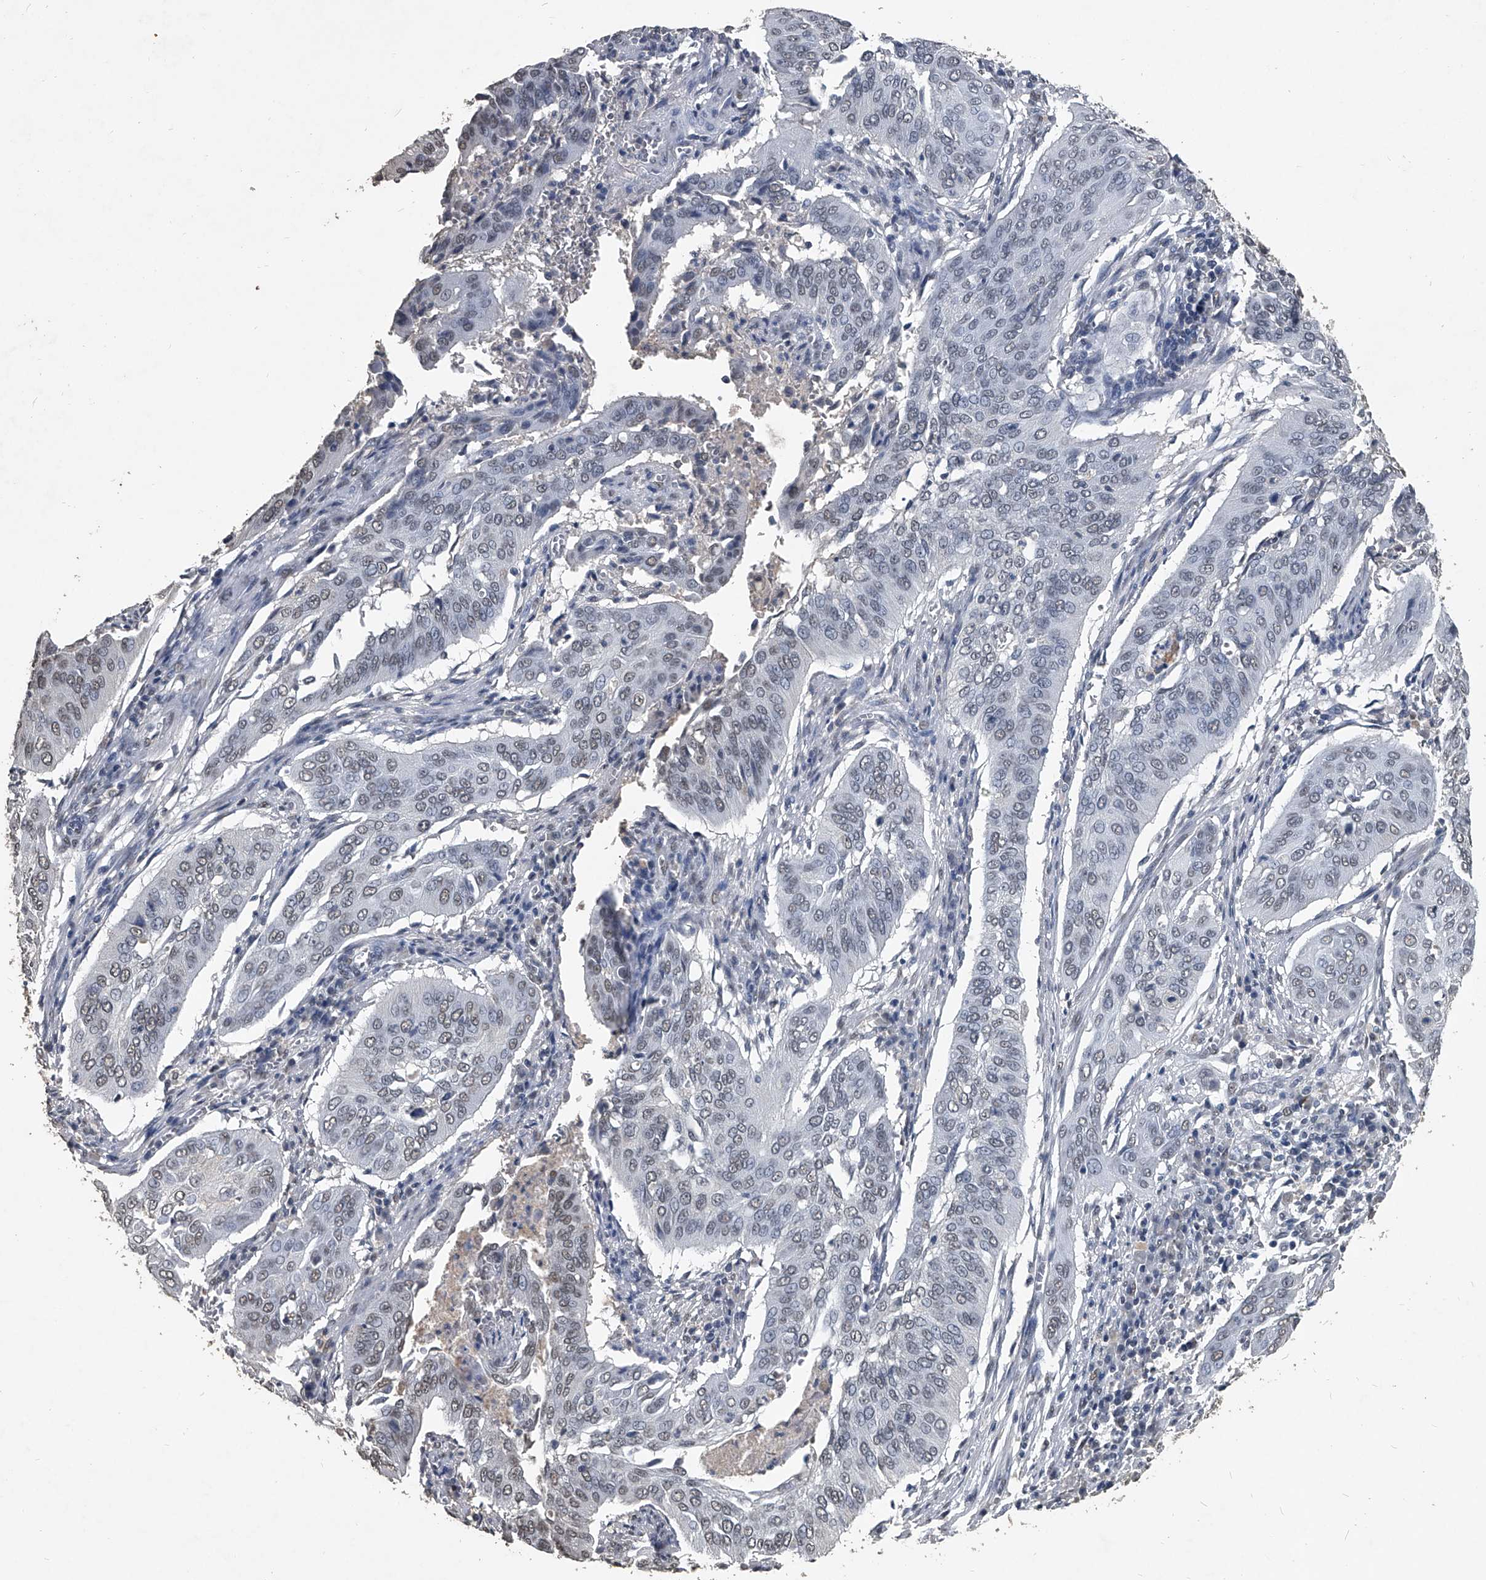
{"staining": {"intensity": "weak", "quantity": "<25%", "location": "nuclear"}, "tissue": "cervical cancer", "cell_type": "Tumor cells", "image_type": "cancer", "snomed": [{"axis": "morphology", "description": "Squamous cell carcinoma, NOS"}, {"axis": "topography", "description": "Cervix"}], "caption": "DAB immunohistochemical staining of cervical cancer (squamous cell carcinoma) displays no significant expression in tumor cells.", "gene": "MATR3", "patient": {"sex": "female", "age": 39}}